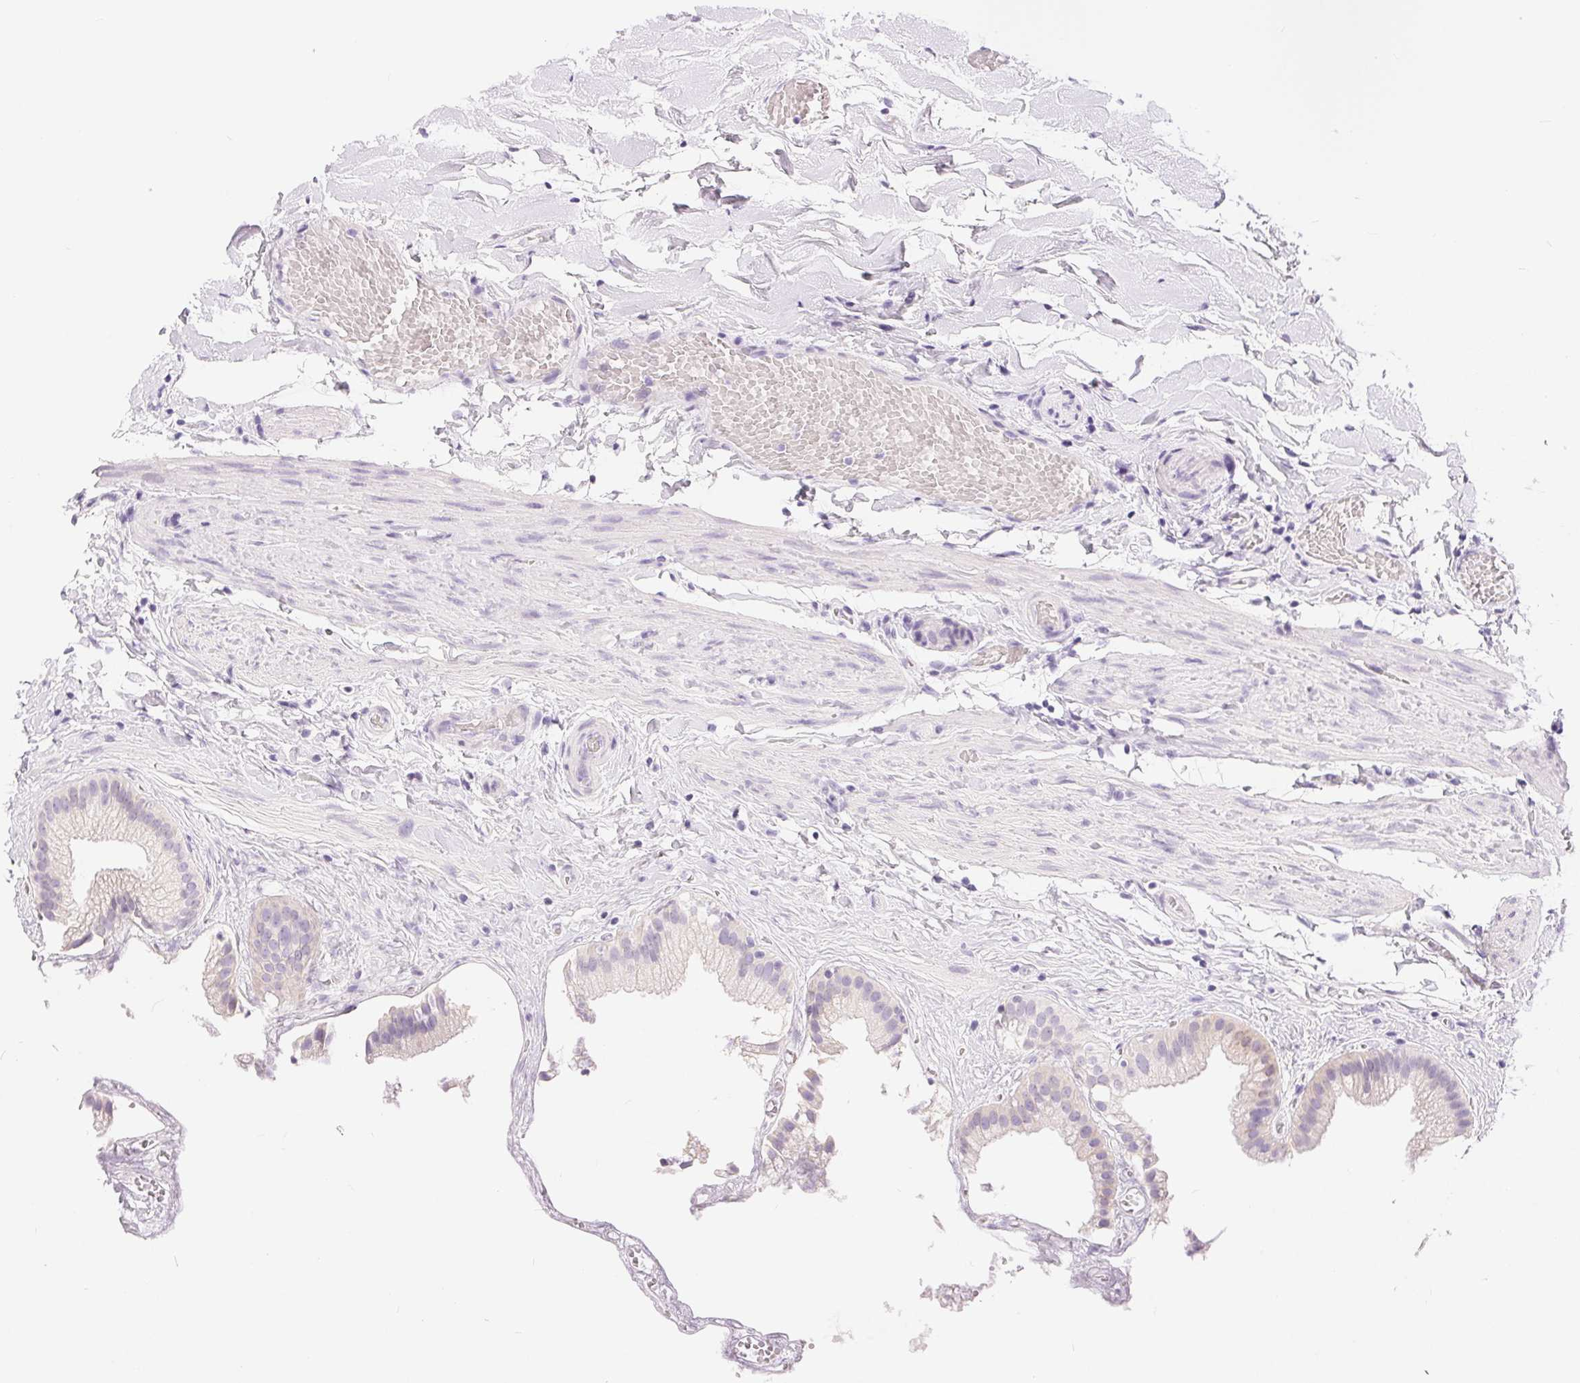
{"staining": {"intensity": "negative", "quantity": "none", "location": "none"}, "tissue": "gallbladder", "cell_type": "Glandular cells", "image_type": "normal", "snomed": [{"axis": "morphology", "description": "Normal tissue, NOS"}, {"axis": "topography", "description": "Gallbladder"}], "caption": "This is an IHC micrograph of benign gallbladder. There is no expression in glandular cells.", "gene": "XDH", "patient": {"sex": "female", "age": 63}}